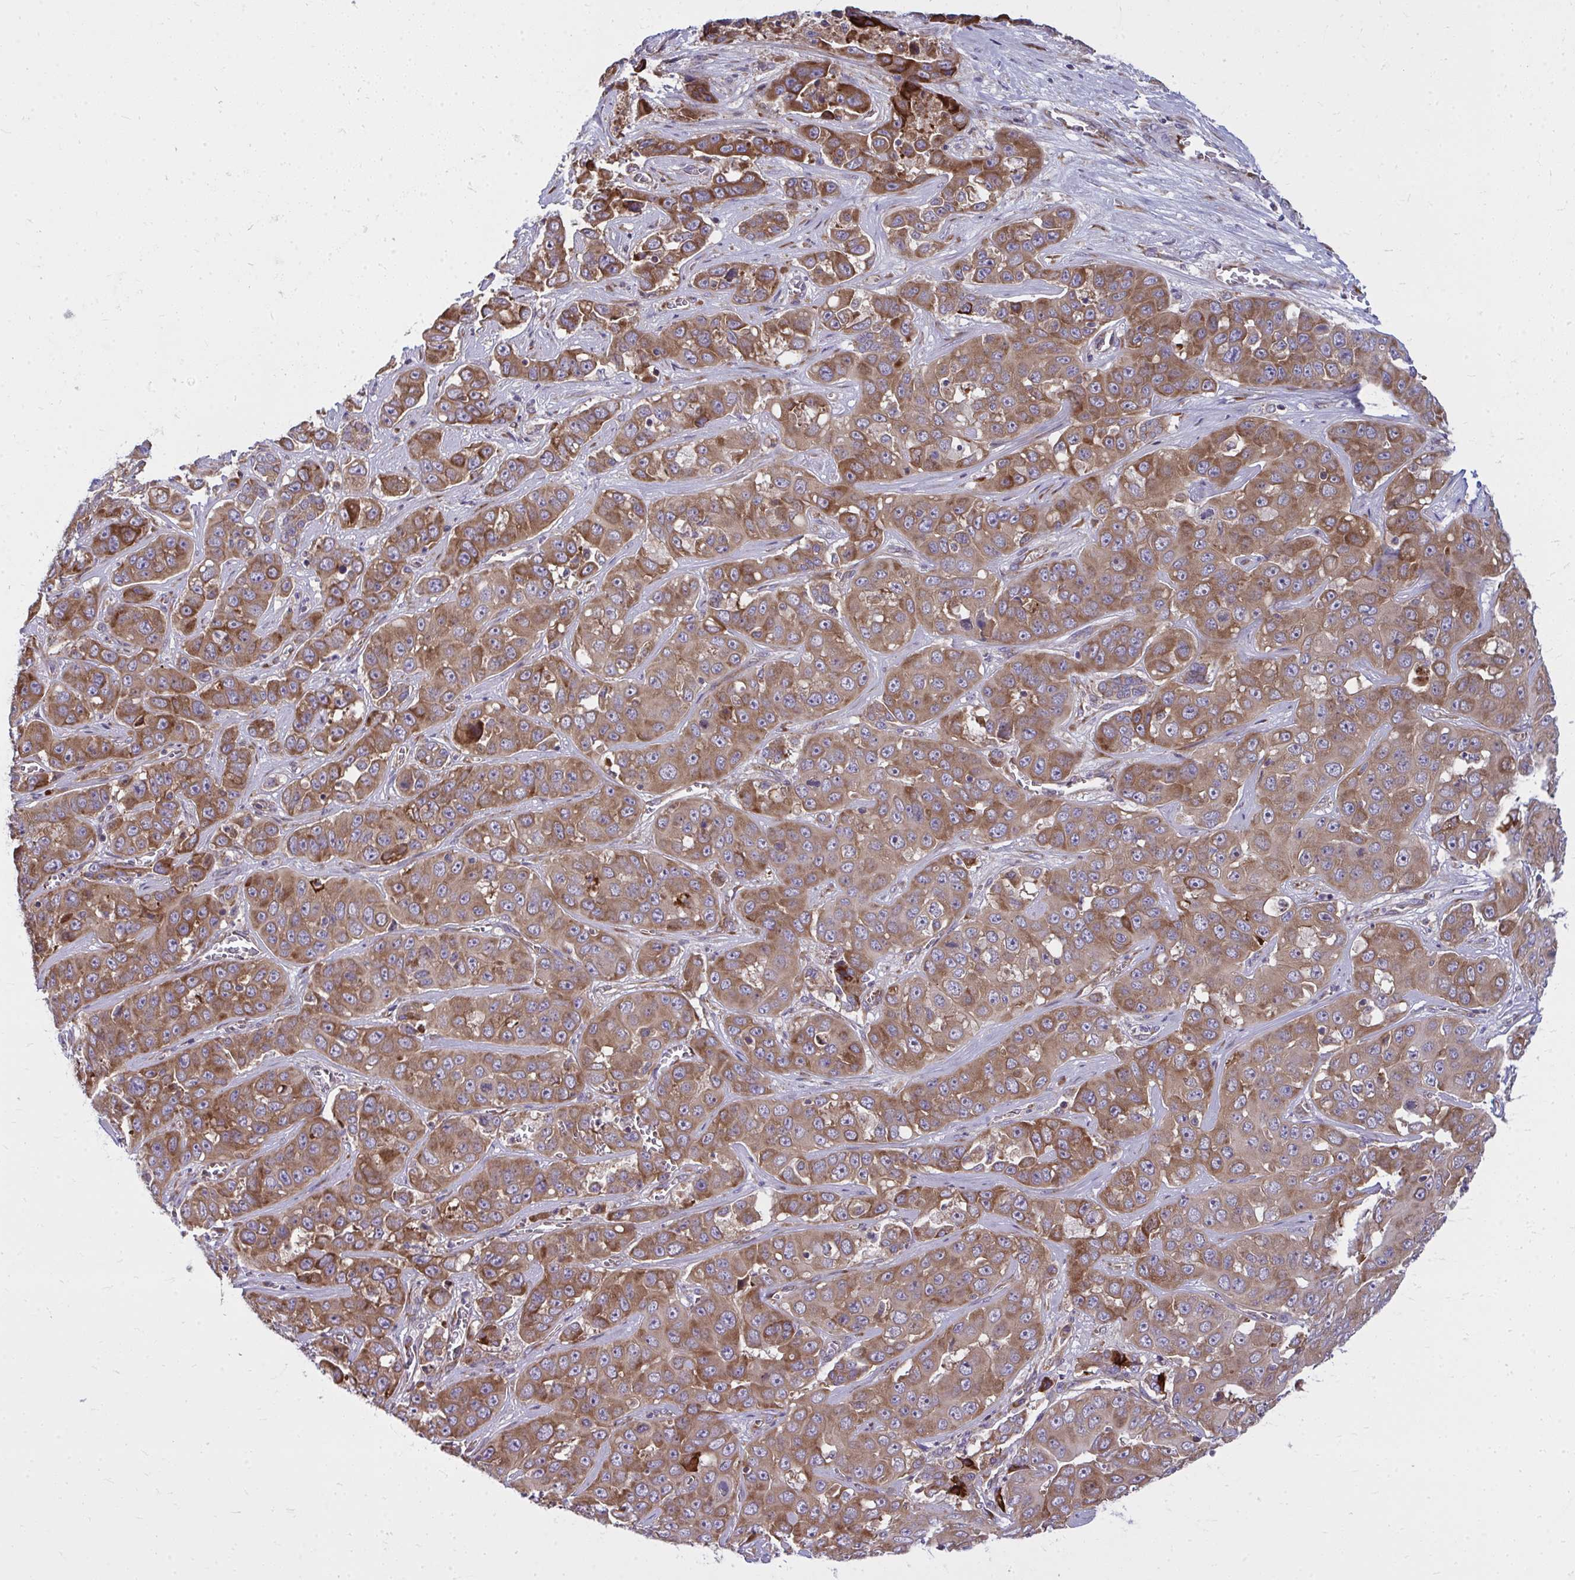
{"staining": {"intensity": "moderate", "quantity": ">75%", "location": "cytoplasmic/membranous"}, "tissue": "liver cancer", "cell_type": "Tumor cells", "image_type": "cancer", "snomed": [{"axis": "morphology", "description": "Cholangiocarcinoma"}, {"axis": "topography", "description": "Liver"}], "caption": "Protein staining of liver cholangiocarcinoma tissue exhibits moderate cytoplasmic/membranous positivity in about >75% of tumor cells.", "gene": "GFPT2", "patient": {"sex": "female", "age": 52}}